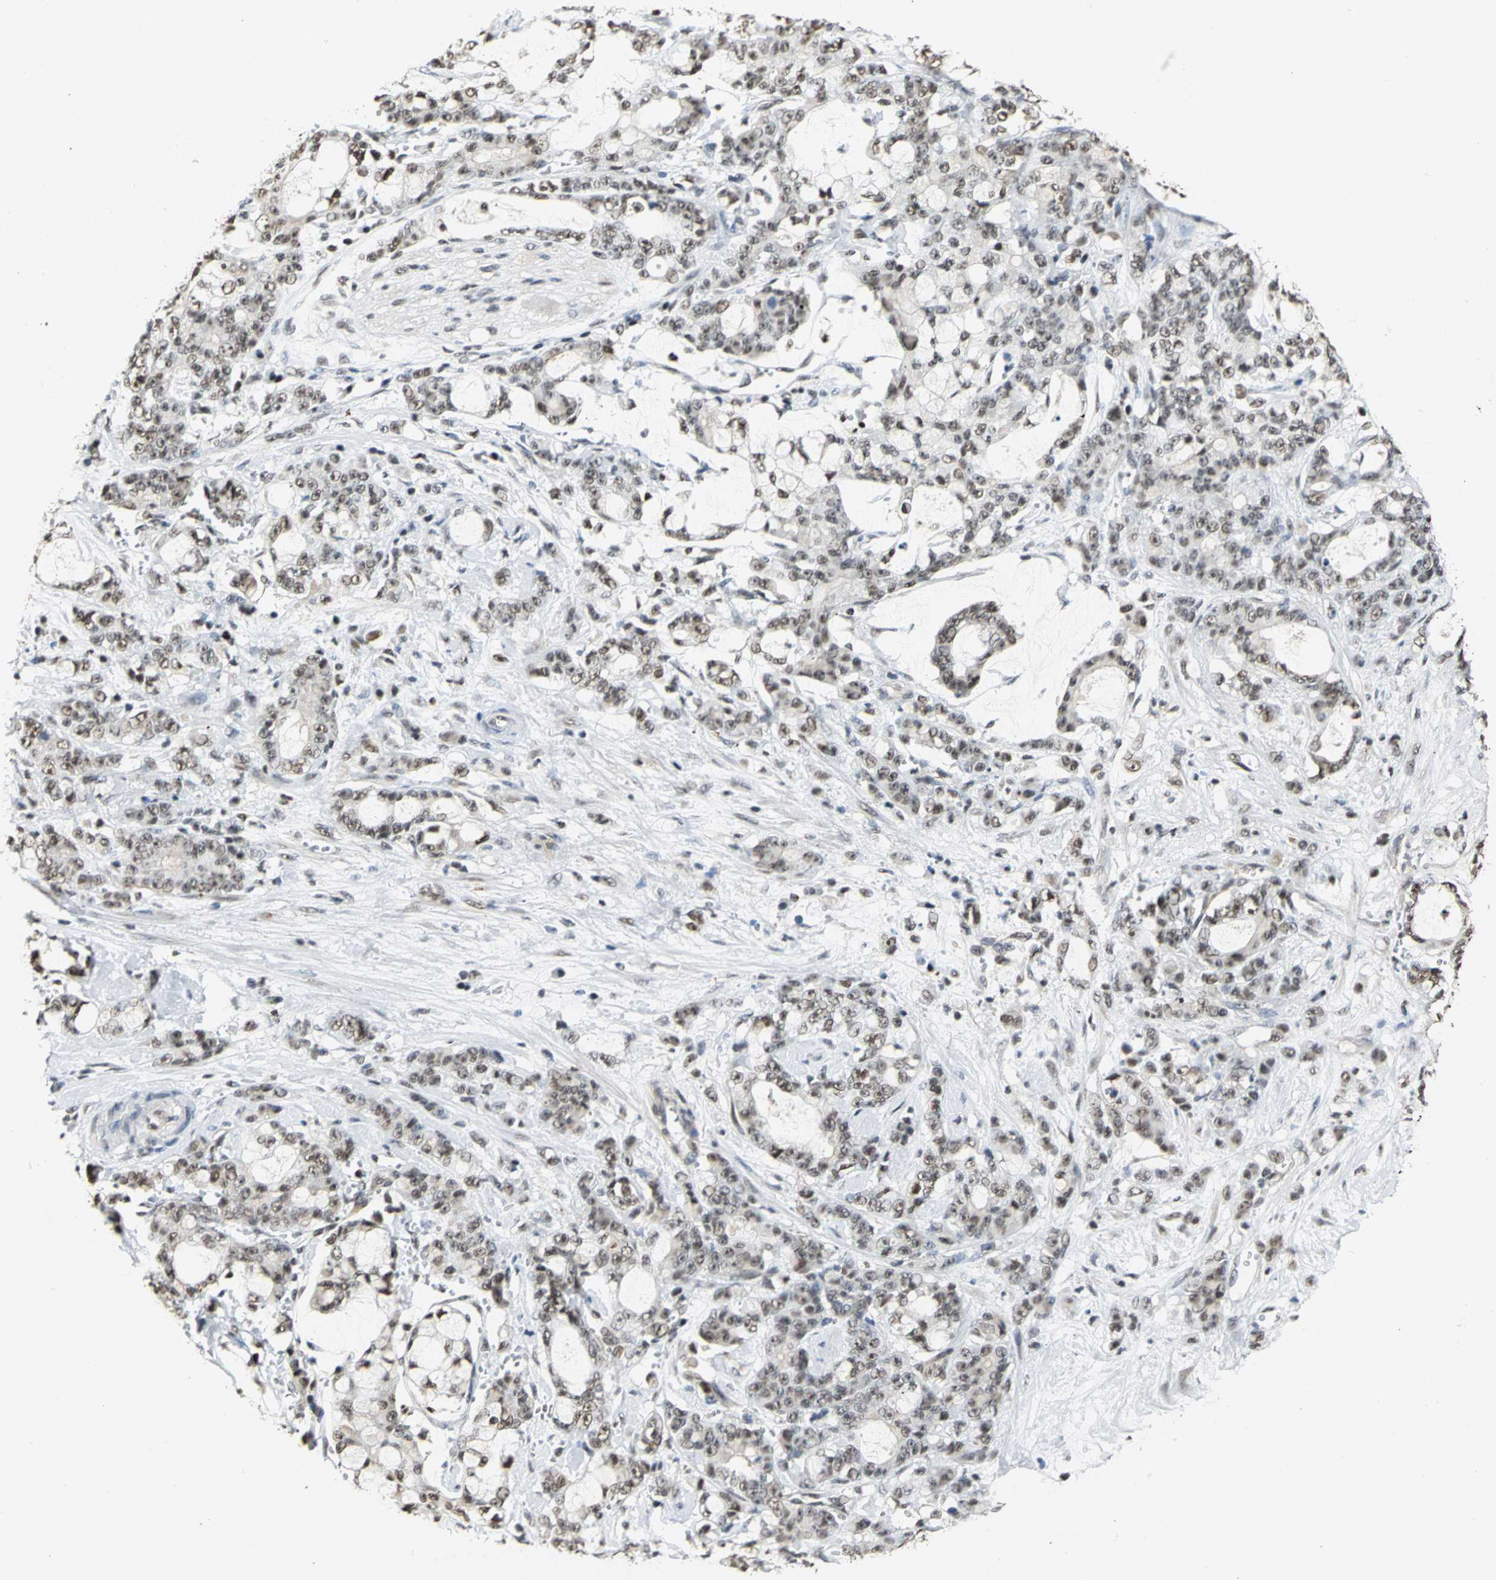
{"staining": {"intensity": "moderate", "quantity": ">75%", "location": "nuclear"}, "tissue": "pancreatic cancer", "cell_type": "Tumor cells", "image_type": "cancer", "snomed": [{"axis": "morphology", "description": "Adenocarcinoma, NOS"}, {"axis": "topography", "description": "Pancreas"}], "caption": "Brown immunohistochemical staining in pancreatic cancer (adenocarcinoma) reveals moderate nuclear staining in approximately >75% of tumor cells. (Brightfield microscopy of DAB IHC at high magnification).", "gene": "CCDC88C", "patient": {"sex": "female", "age": 73}}